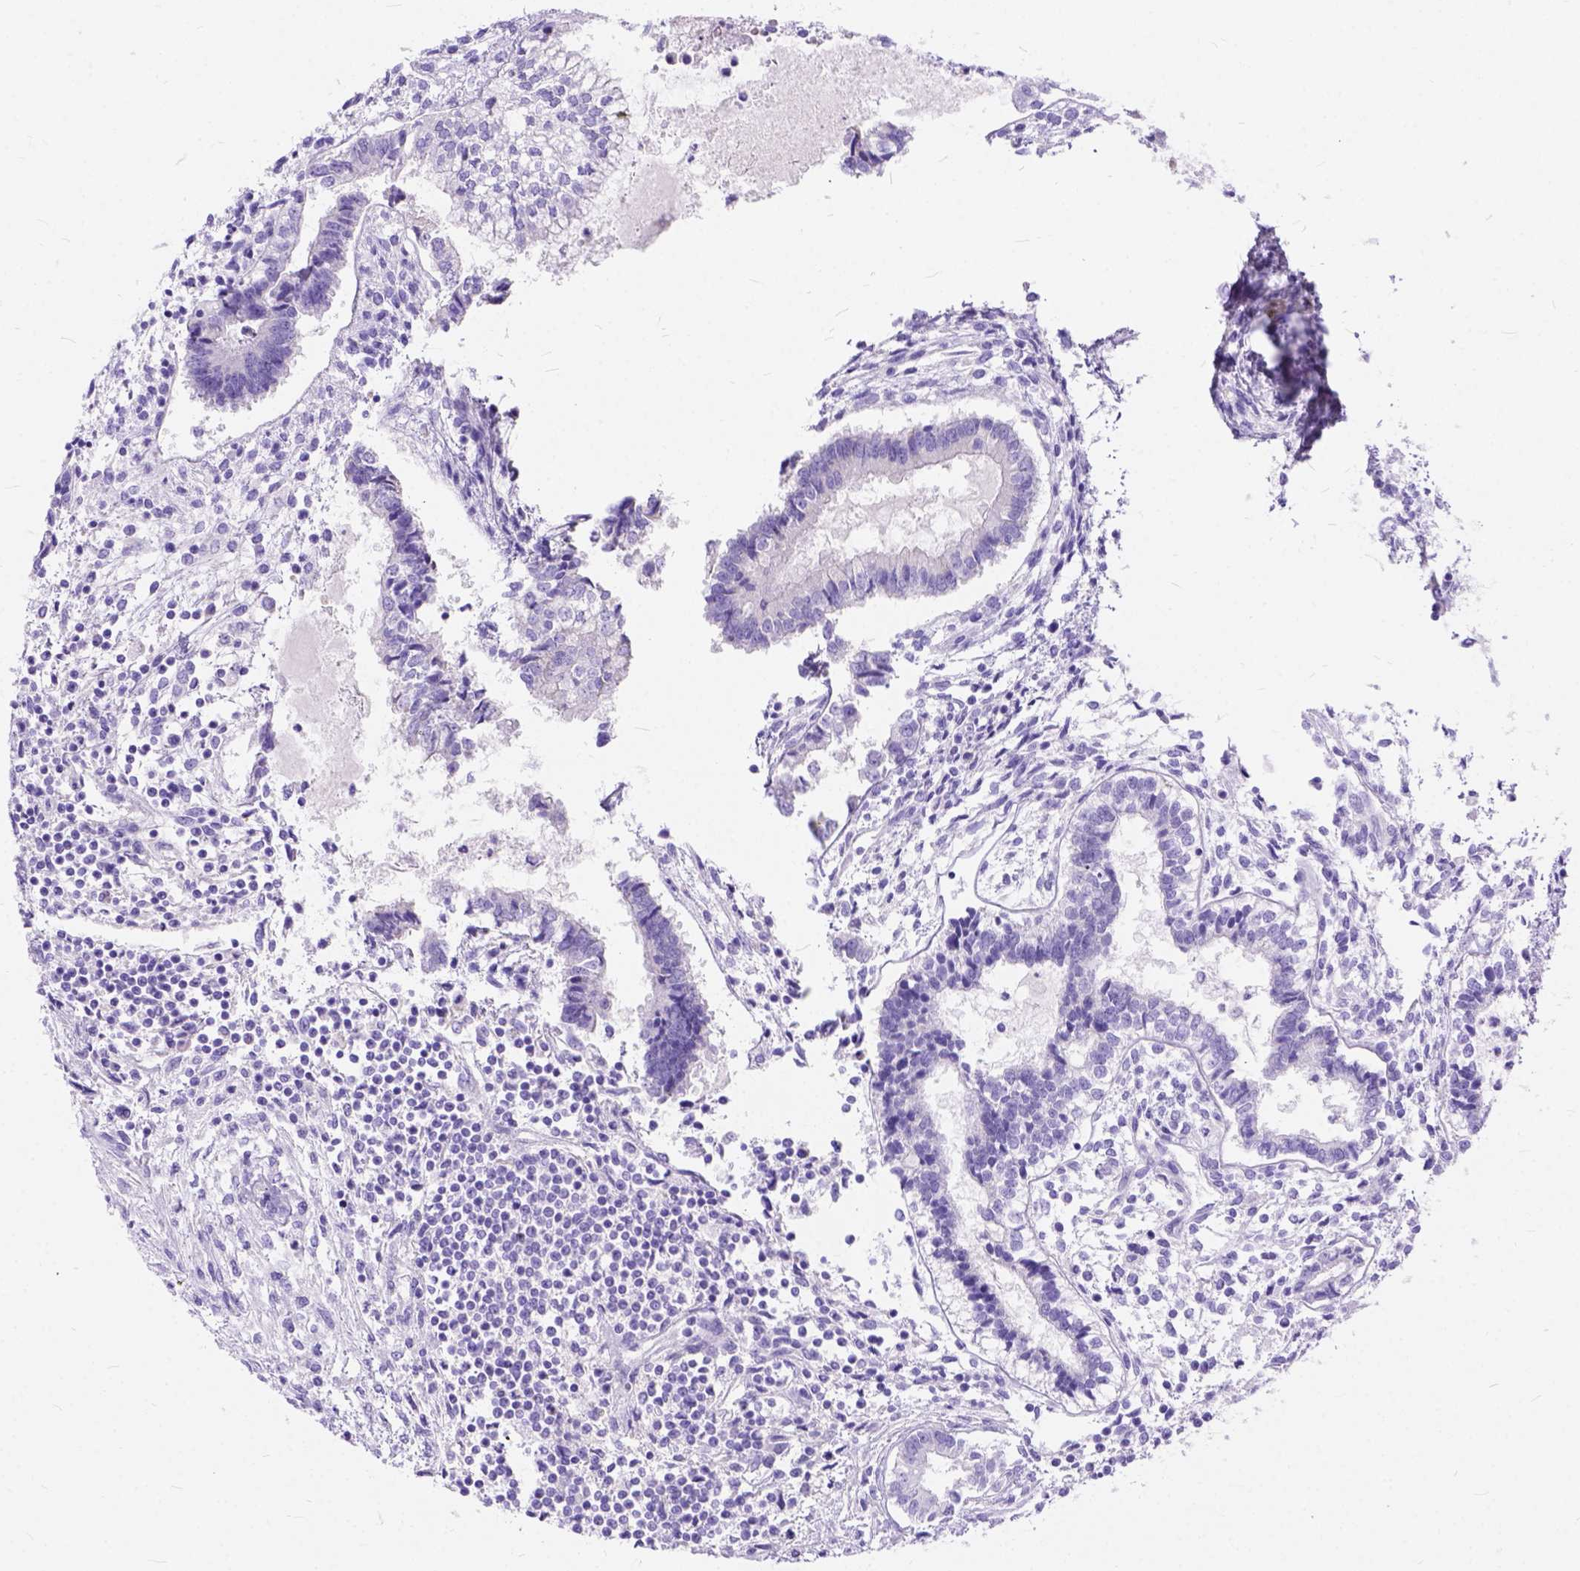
{"staining": {"intensity": "negative", "quantity": "none", "location": "none"}, "tissue": "testis cancer", "cell_type": "Tumor cells", "image_type": "cancer", "snomed": [{"axis": "morphology", "description": "Carcinoma, Embryonal, NOS"}, {"axis": "topography", "description": "Testis"}], "caption": "Protein analysis of testis cancer (embryonal carcinoma) demonstrates no significant positivity in tumor cells.", "gene": "C1QTNF3", "patient": {"sex": "male", "age": 37}}